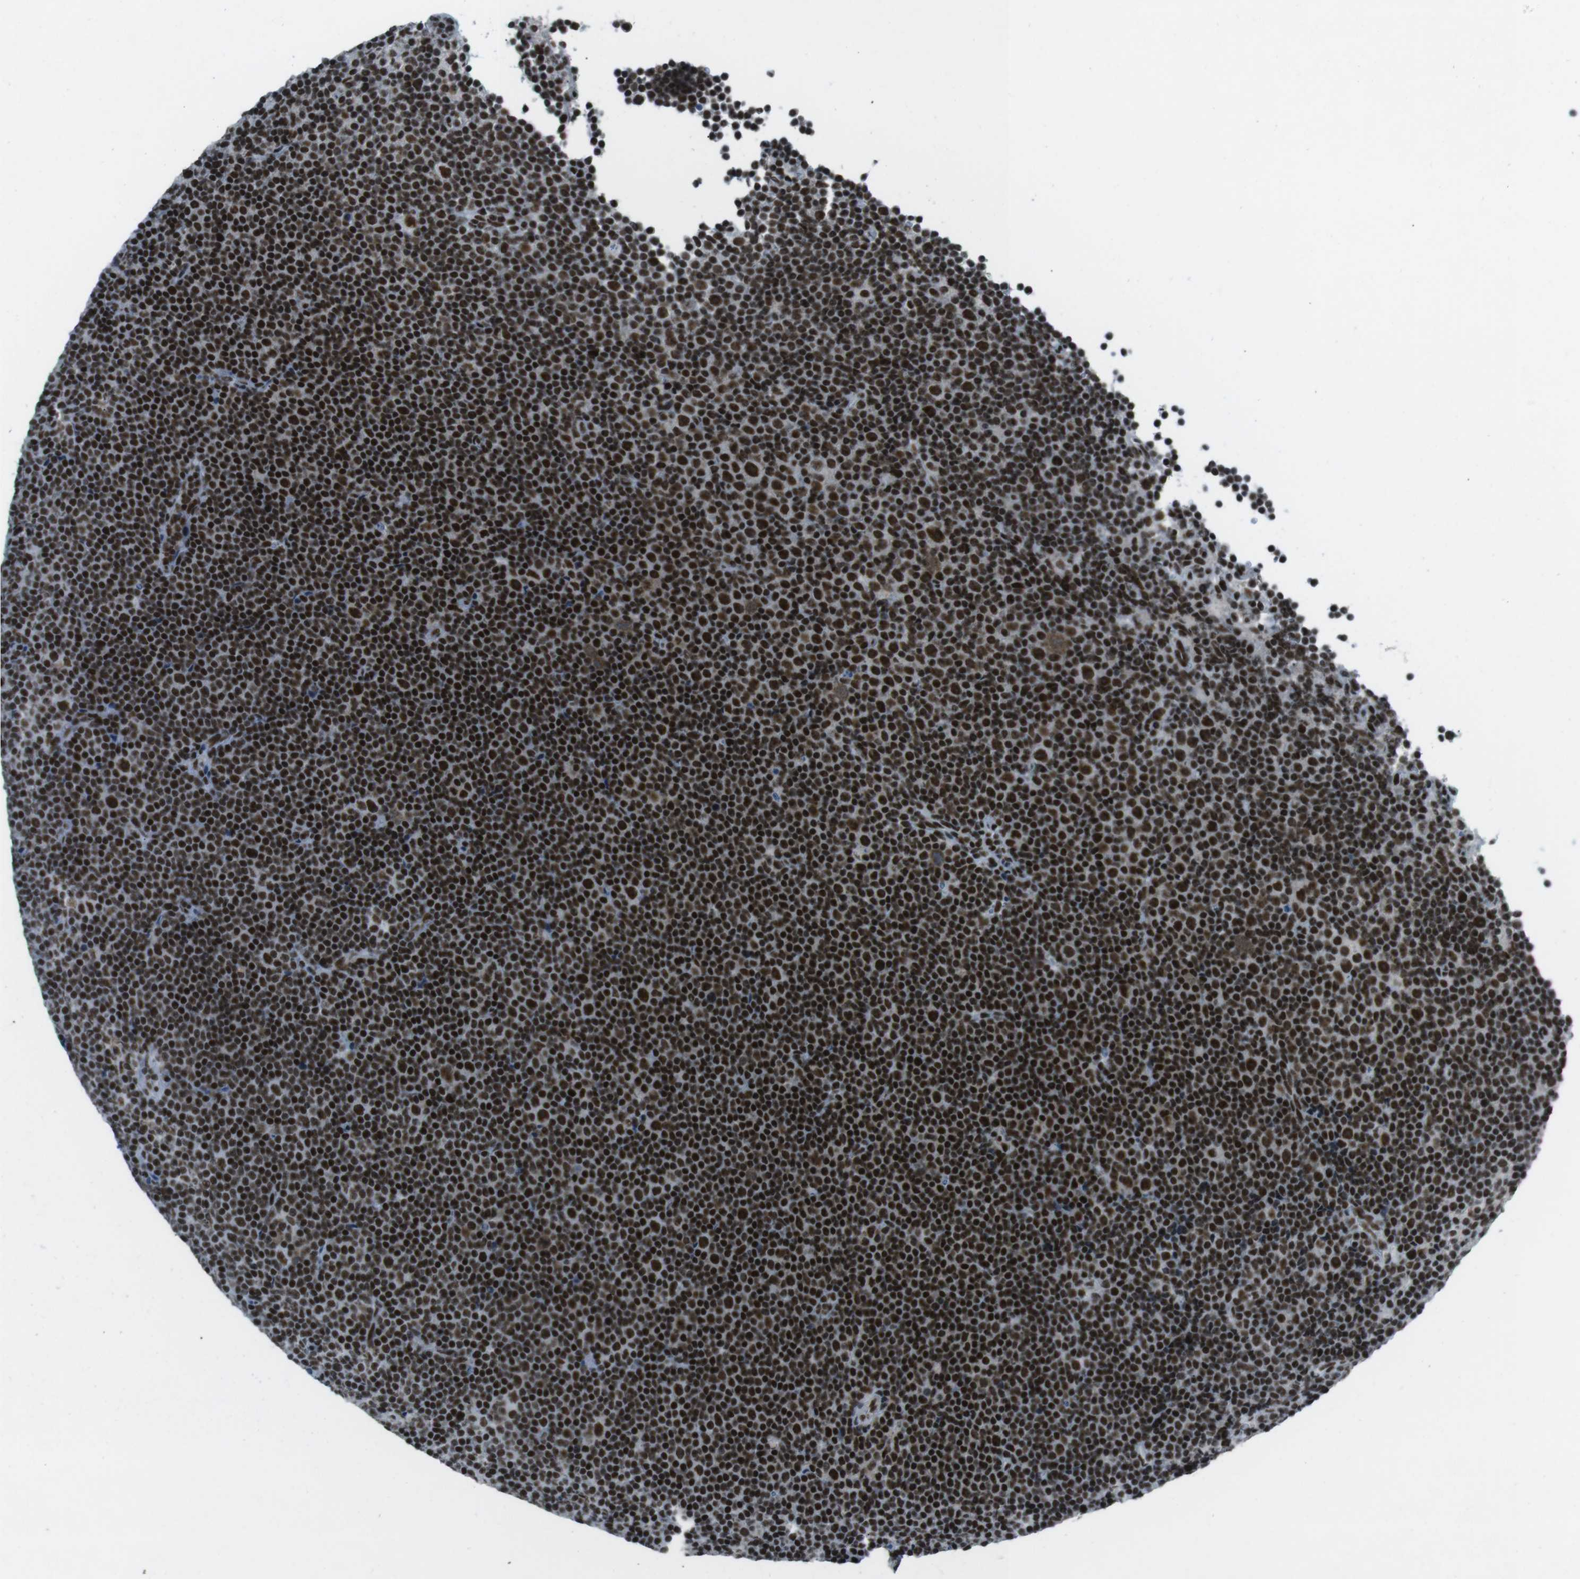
{"staining": {"intensity": "strong", "quantity": ">75%", "location": "nuclear"}, "tissue": "lymphoma", "cell_type": "Tumor cells", "image_type": "cancer", "snomed": [{"axis": "morphology", "description": "Malignant lymphoma, non-Hodgkin's type, Low grade"}, {"axis": "topography", "description": "Lymph node"}], "caption": "Immunohistochemical staining of human lymphoma reveals high levels of strong nuclear protein expression in about >75% of tumor cells. Nuclei are stained in blue.", "gene": "TAF1", "patient": {"sex": "female", "age": 67}}